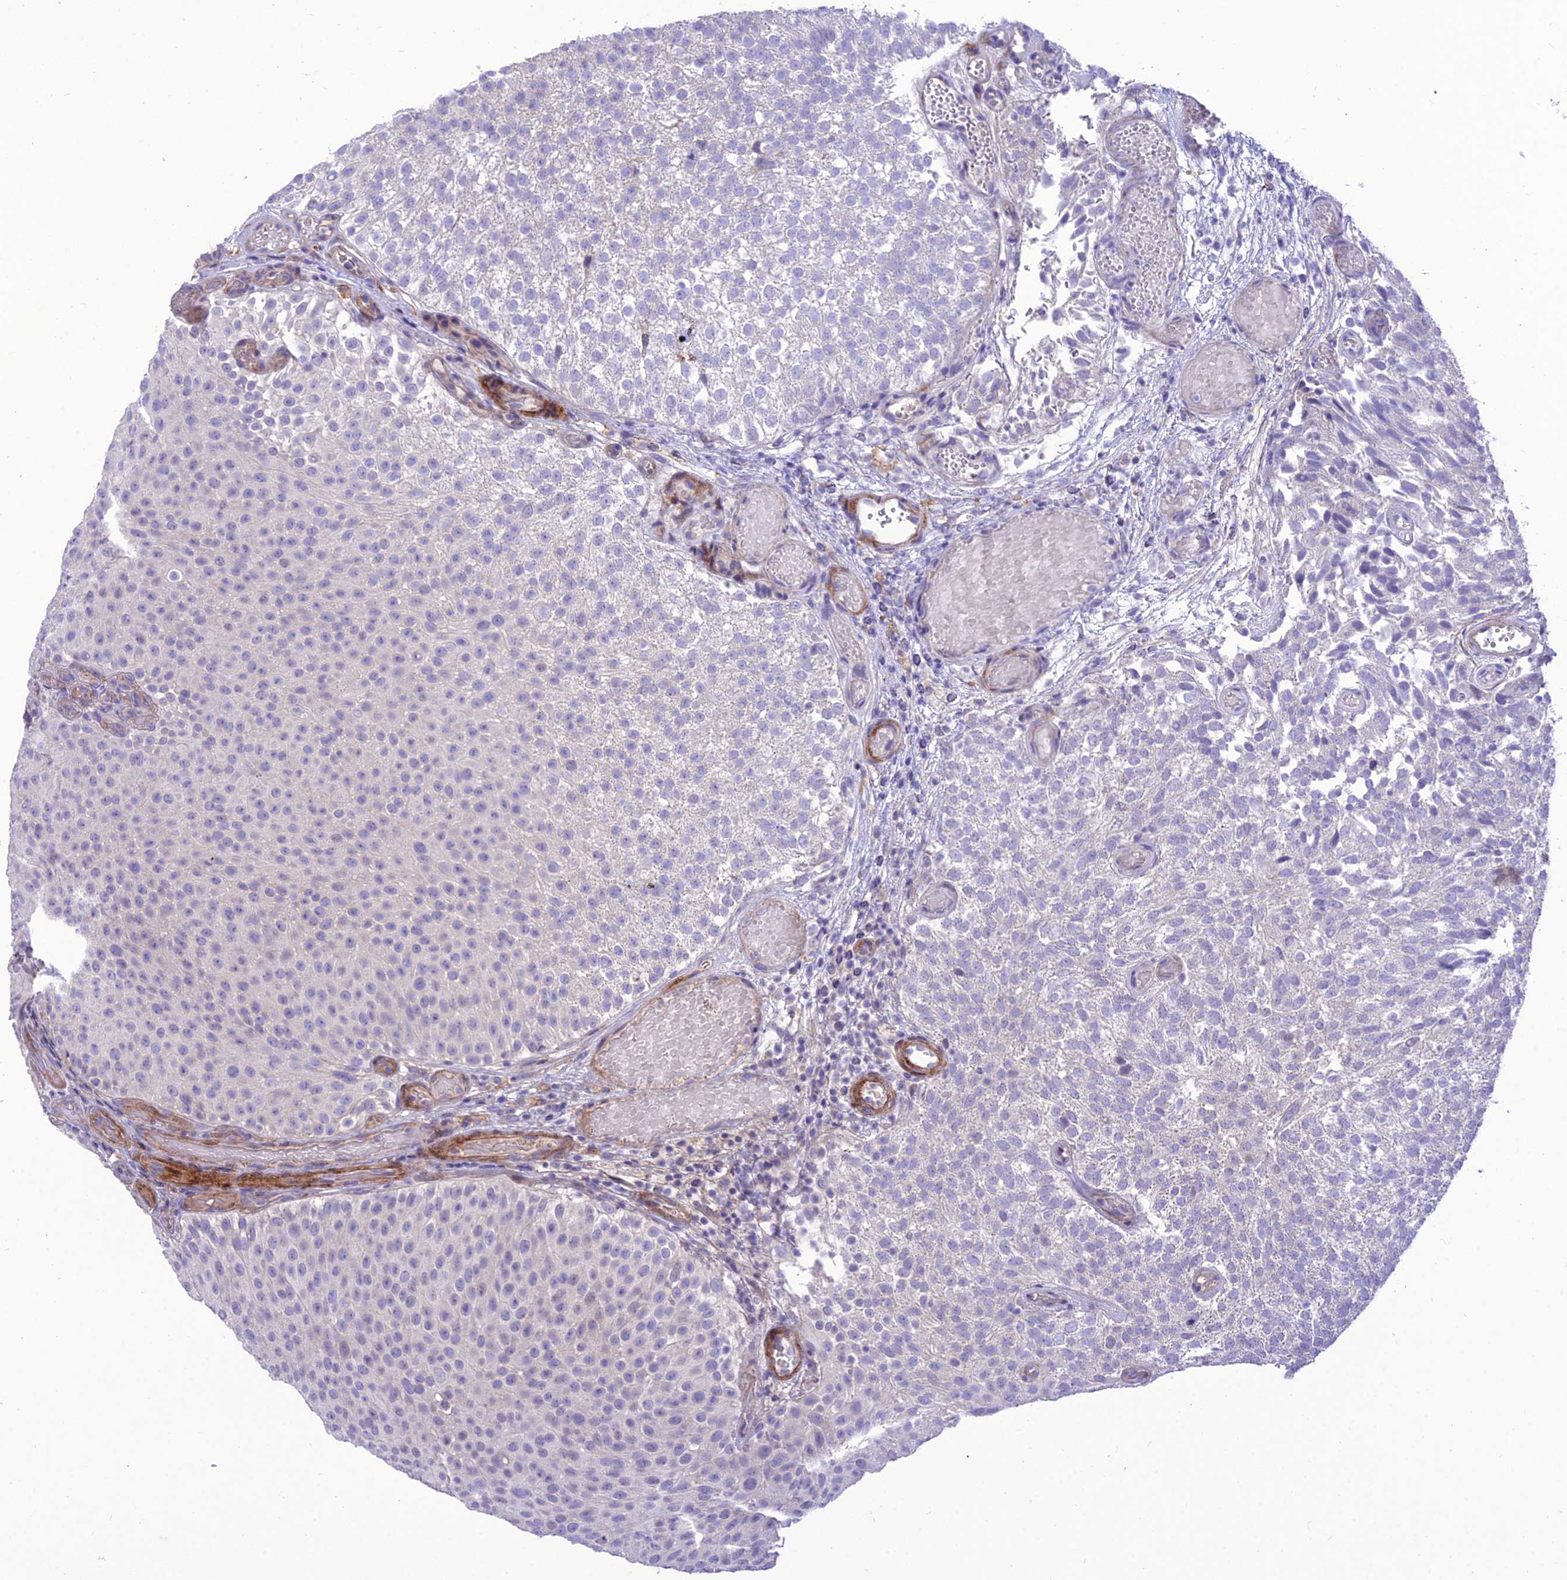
{"staining": {"intensity": "negative", "quantity": "none", "location": "none"}, "tissue": "urothelial cancer", "cell_type": "Tumor cells", "image_type": "cancer", "snomed": [{"axis": "morphology", "description": "Urothelial carcinoma, Low grade"}, {"axis": "topography", "description": "Urinary bladder"}], "caption": "Immunohistochemistry histopathology image of low-grade urothelial carcinoma stained for a protein (brown), which exhibits no expression in tumor cells.", "gene": "TEKT3", "patient": {"sex": "male", "age": 78}}